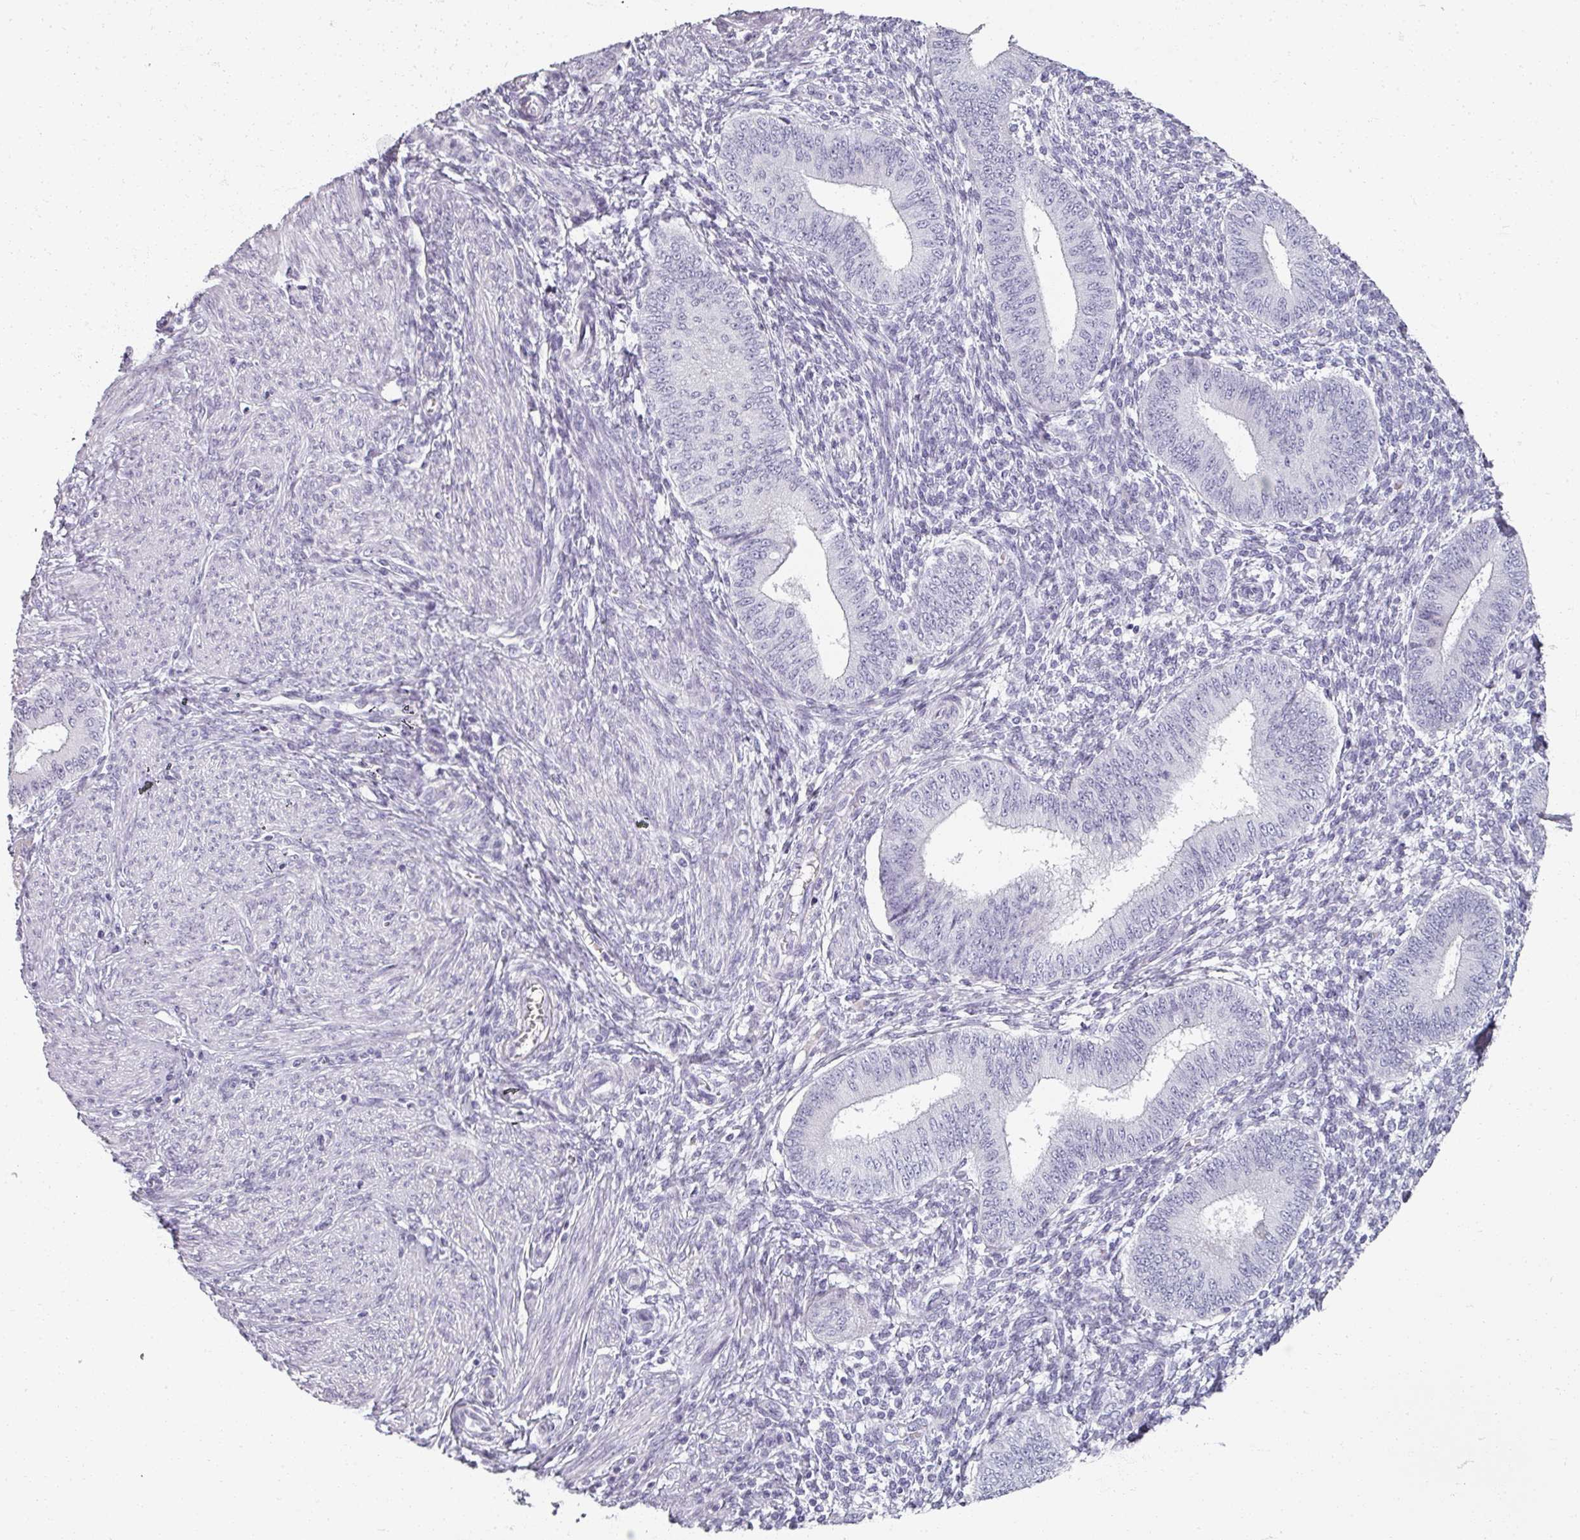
{"staining": {"intensity": "negative", "quantity": "none", "location": "none"}, "tissue": "endometrium", "cell_type": "Cells in endometrial stroma", "image_type": "normal", "snomed": [{"axis": "morphology", "description": "Normal tissue, NOS"}, {"axis": "topography", "description": "Endometrium"}], "caption": "There is no significant expression in cells in endometrial stroma of endometrium. (DAB (3,3'-diaminobenzidine) immunohistochemistry (IHC), high magnification).", "gene": "REG3A", "patient": {"sex": "female", "age": 49}}